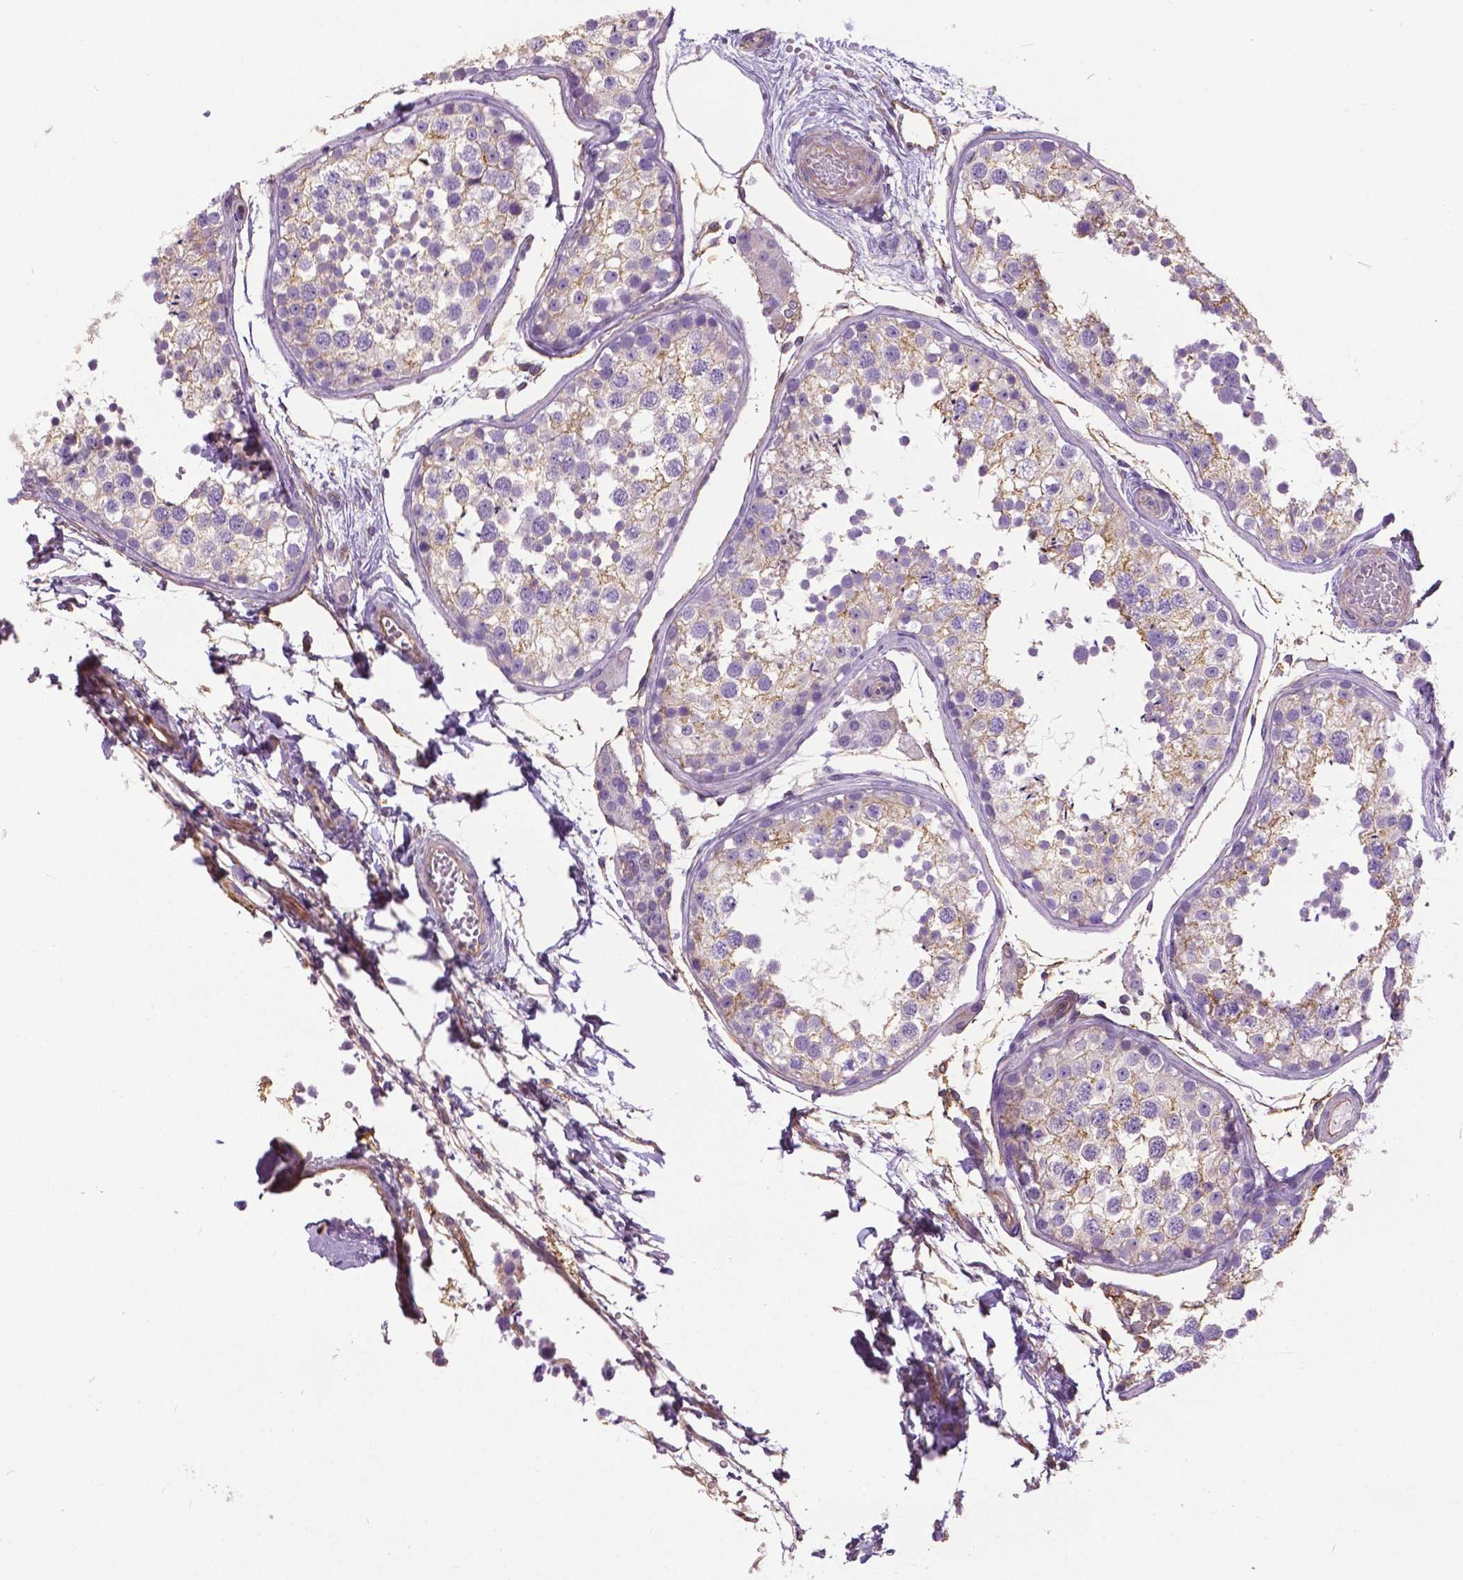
{"staining": {"intensity": "weak", "quantity": "<25%", "location": "cytoplasmic/membranous"}, "tissue": "testis", "cell_type": "Cells in seminiferous ducts", "image_type": "normal", "snomed": [{"axis": "morphology", "description": "Normal tissue, NOS"}, {"axis": "topography", "description": "Testis"}], "caption": "DAB immunohistochemical staining of unremarkable testis exhibits no significant positivity in cells in seminiferous ducts.", "gene": "ANXA13", "patient": {"sex": "male", "age": 29}}